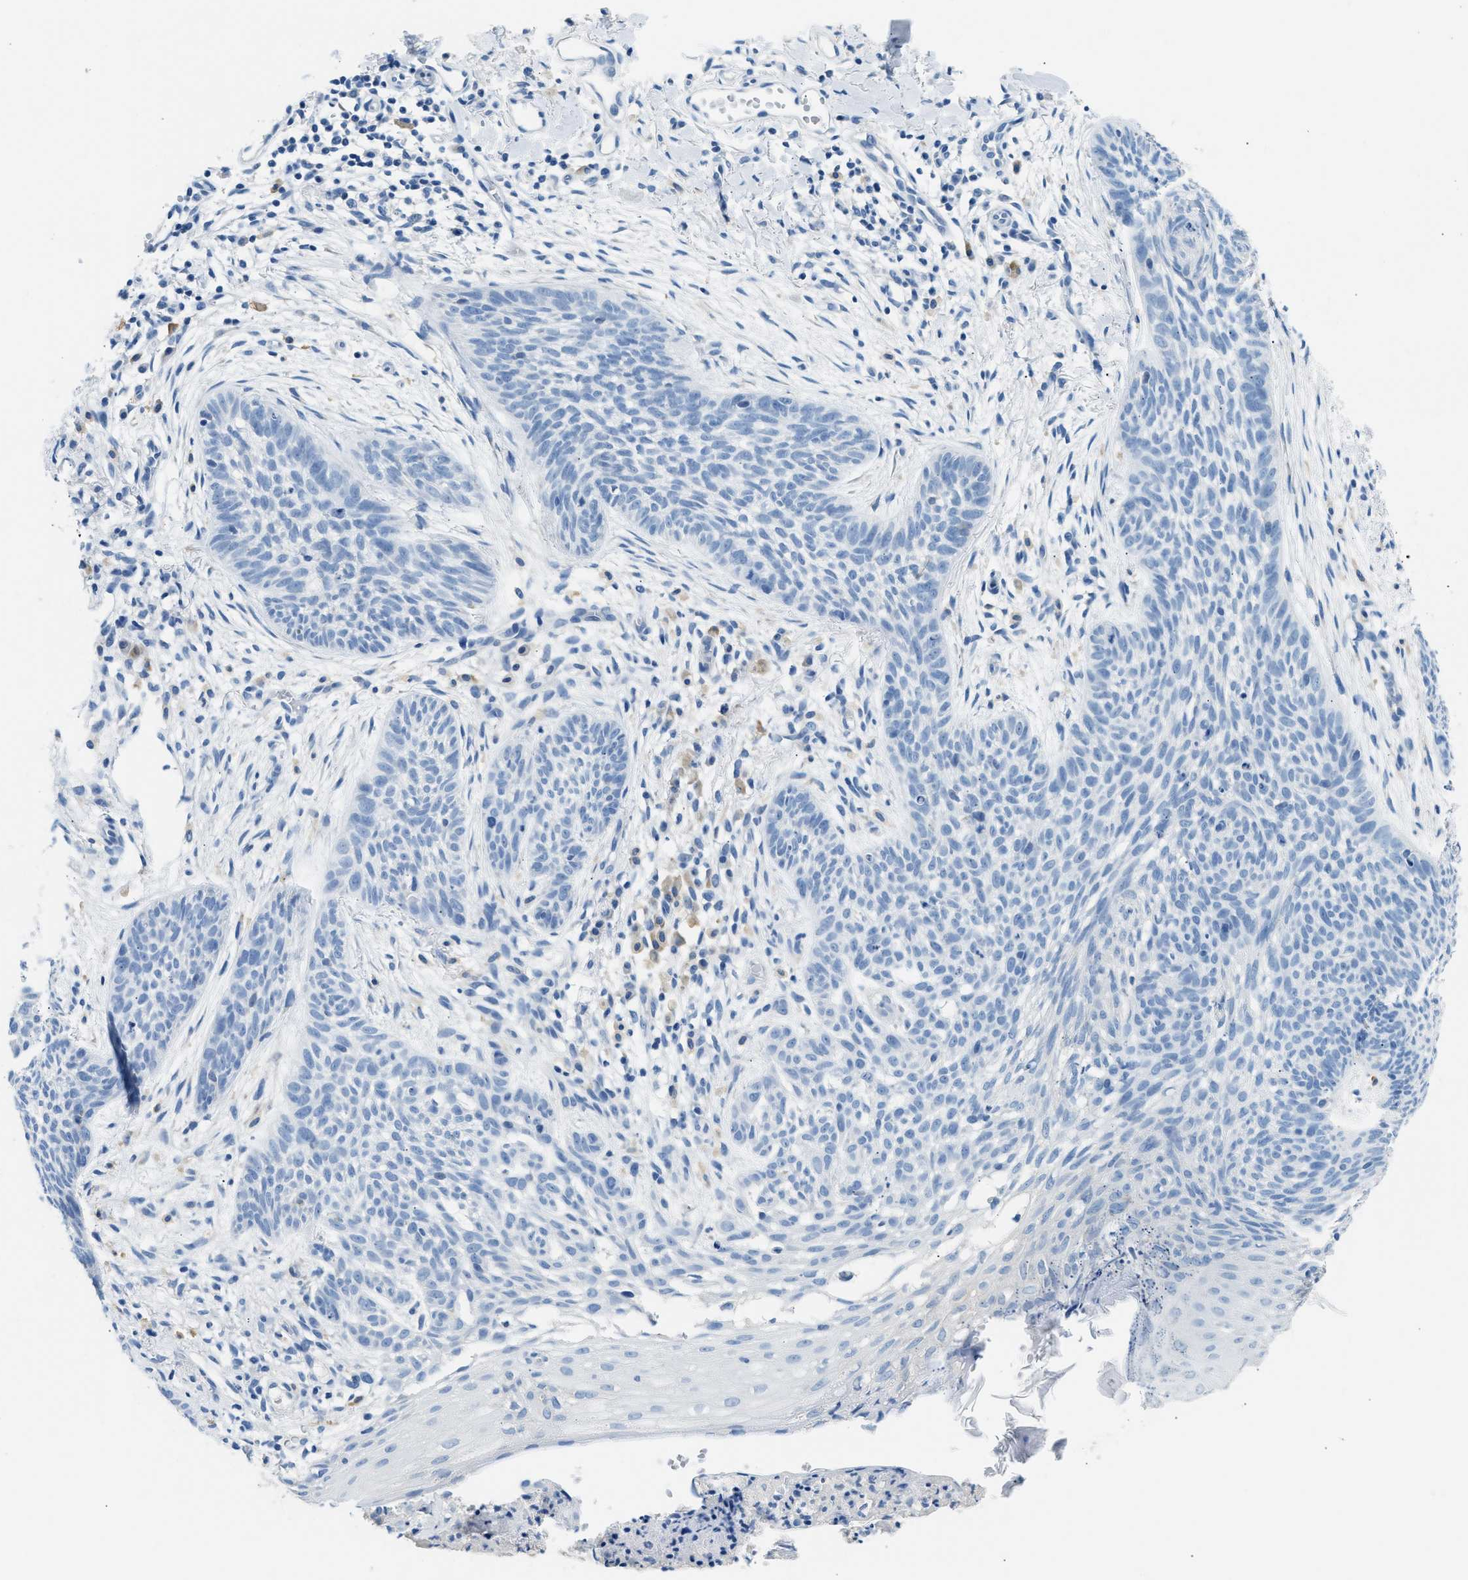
{"staining": {"intensity": "negative", "quantity": "none", "location": "none"}, "tissue": "skin cancer", "cell_type": "Tumor cells", "image_type": "cancer", "snomed": [{"axis": "morphology", "description": "Basal cell carcinoma"}, {"axis": "topography", "description": "Skin"}], "caption": "This is an IHC micrograph of human skin cancer (basal cell carcinoma). There is no staining in tumor cells.", "gene": "CLDN18", "patient": {"sex": "female", "age": 59}}